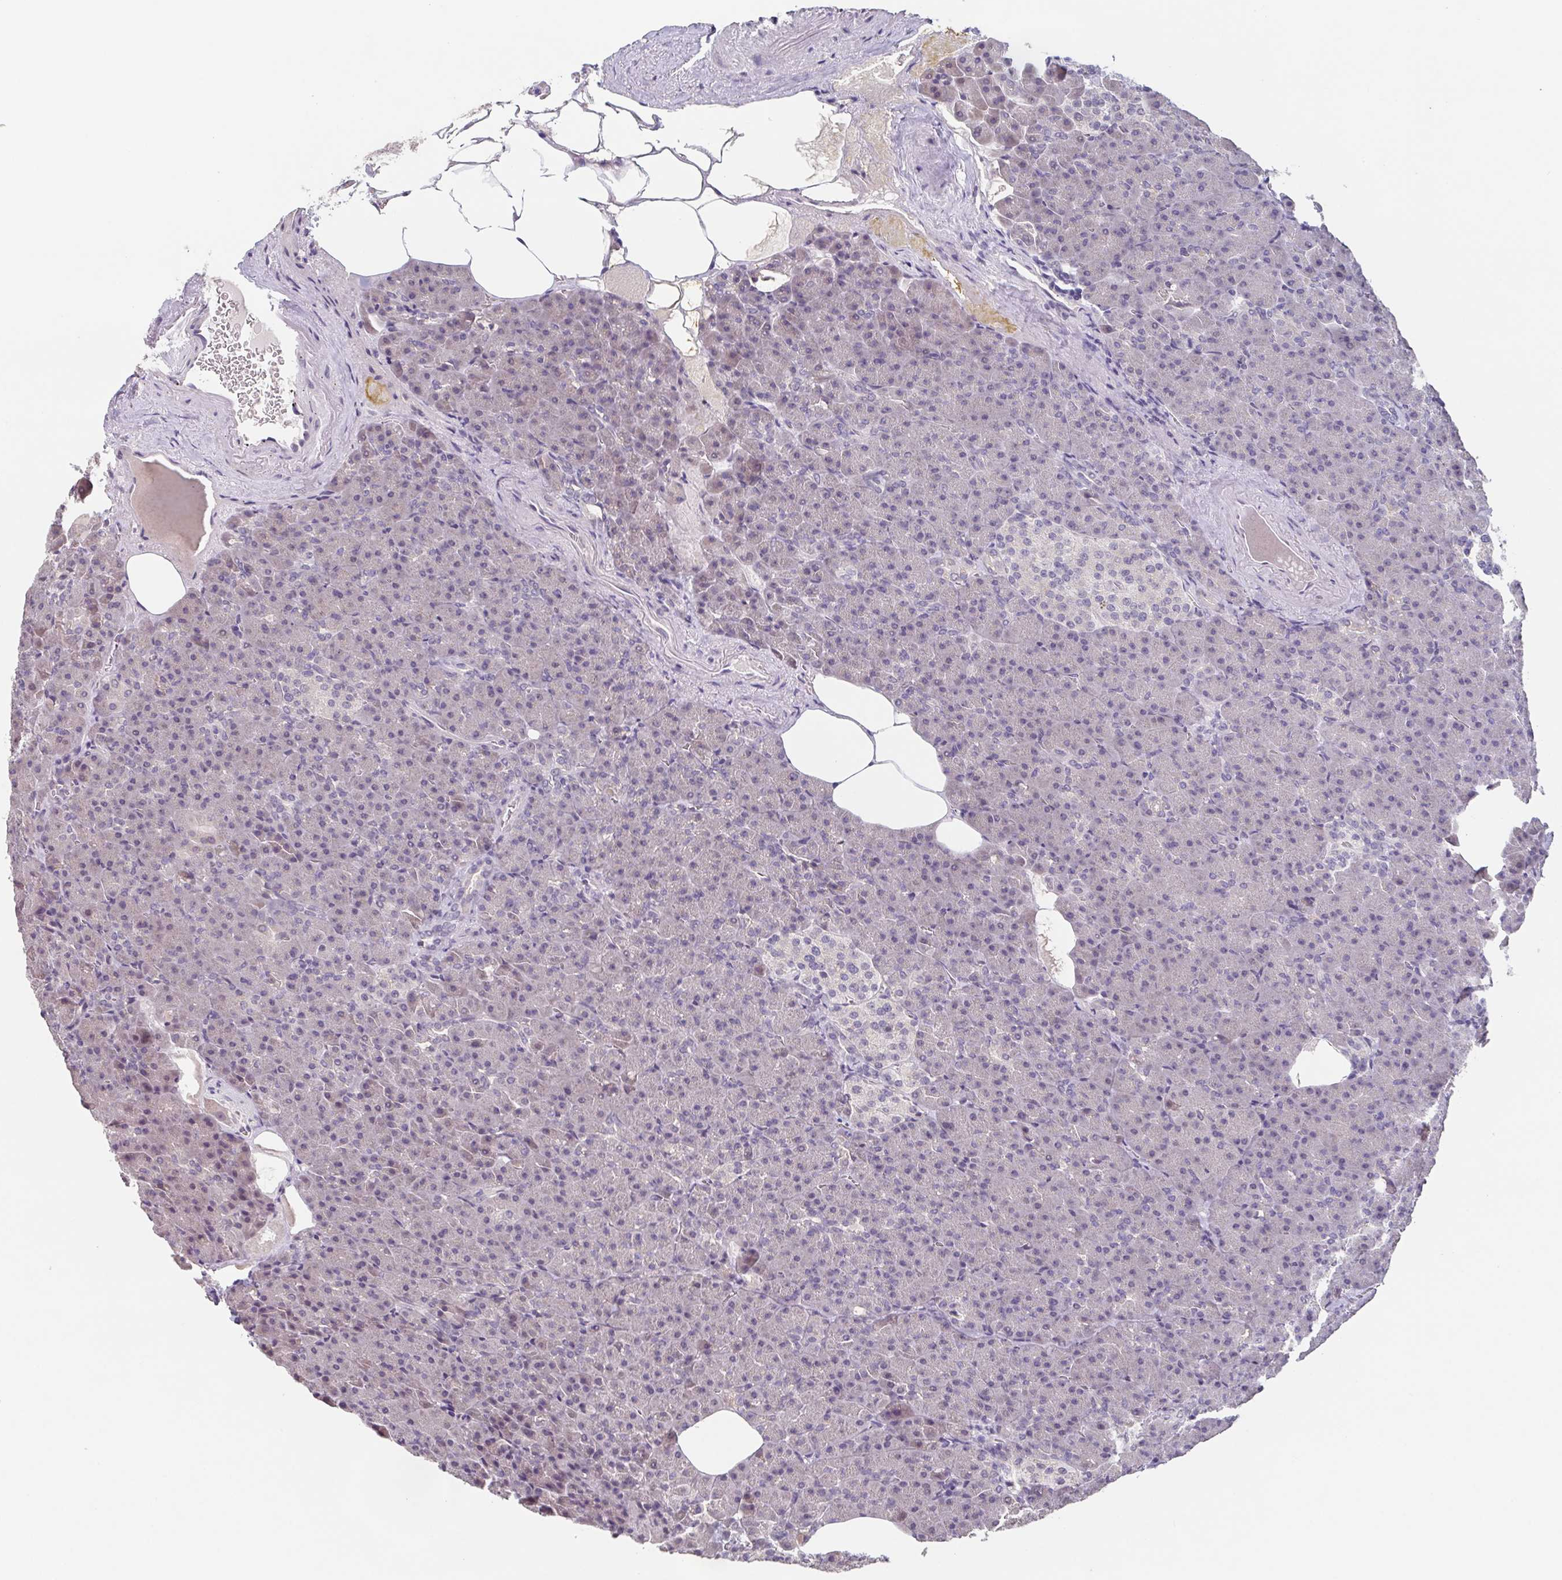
{"staining": {"intensity": "negative", "quantity": "none", "location": "none"}, "tissue": "pancreas", "cell_type": "Exocrine glandular cells", "image_type": "normal", "snomed": [{"axis": "morphology", "description": "Normal tissue, NOS"}, {"axis": "topography", "description": "Pancreas"}], "caption": "Human pancreas stained for a protein using immunohistochemistry (IHC) reveals no positivity in exocrine glandular cells.", "gene": "GHRL", "patient": {"sex": "female", "age": 74}}